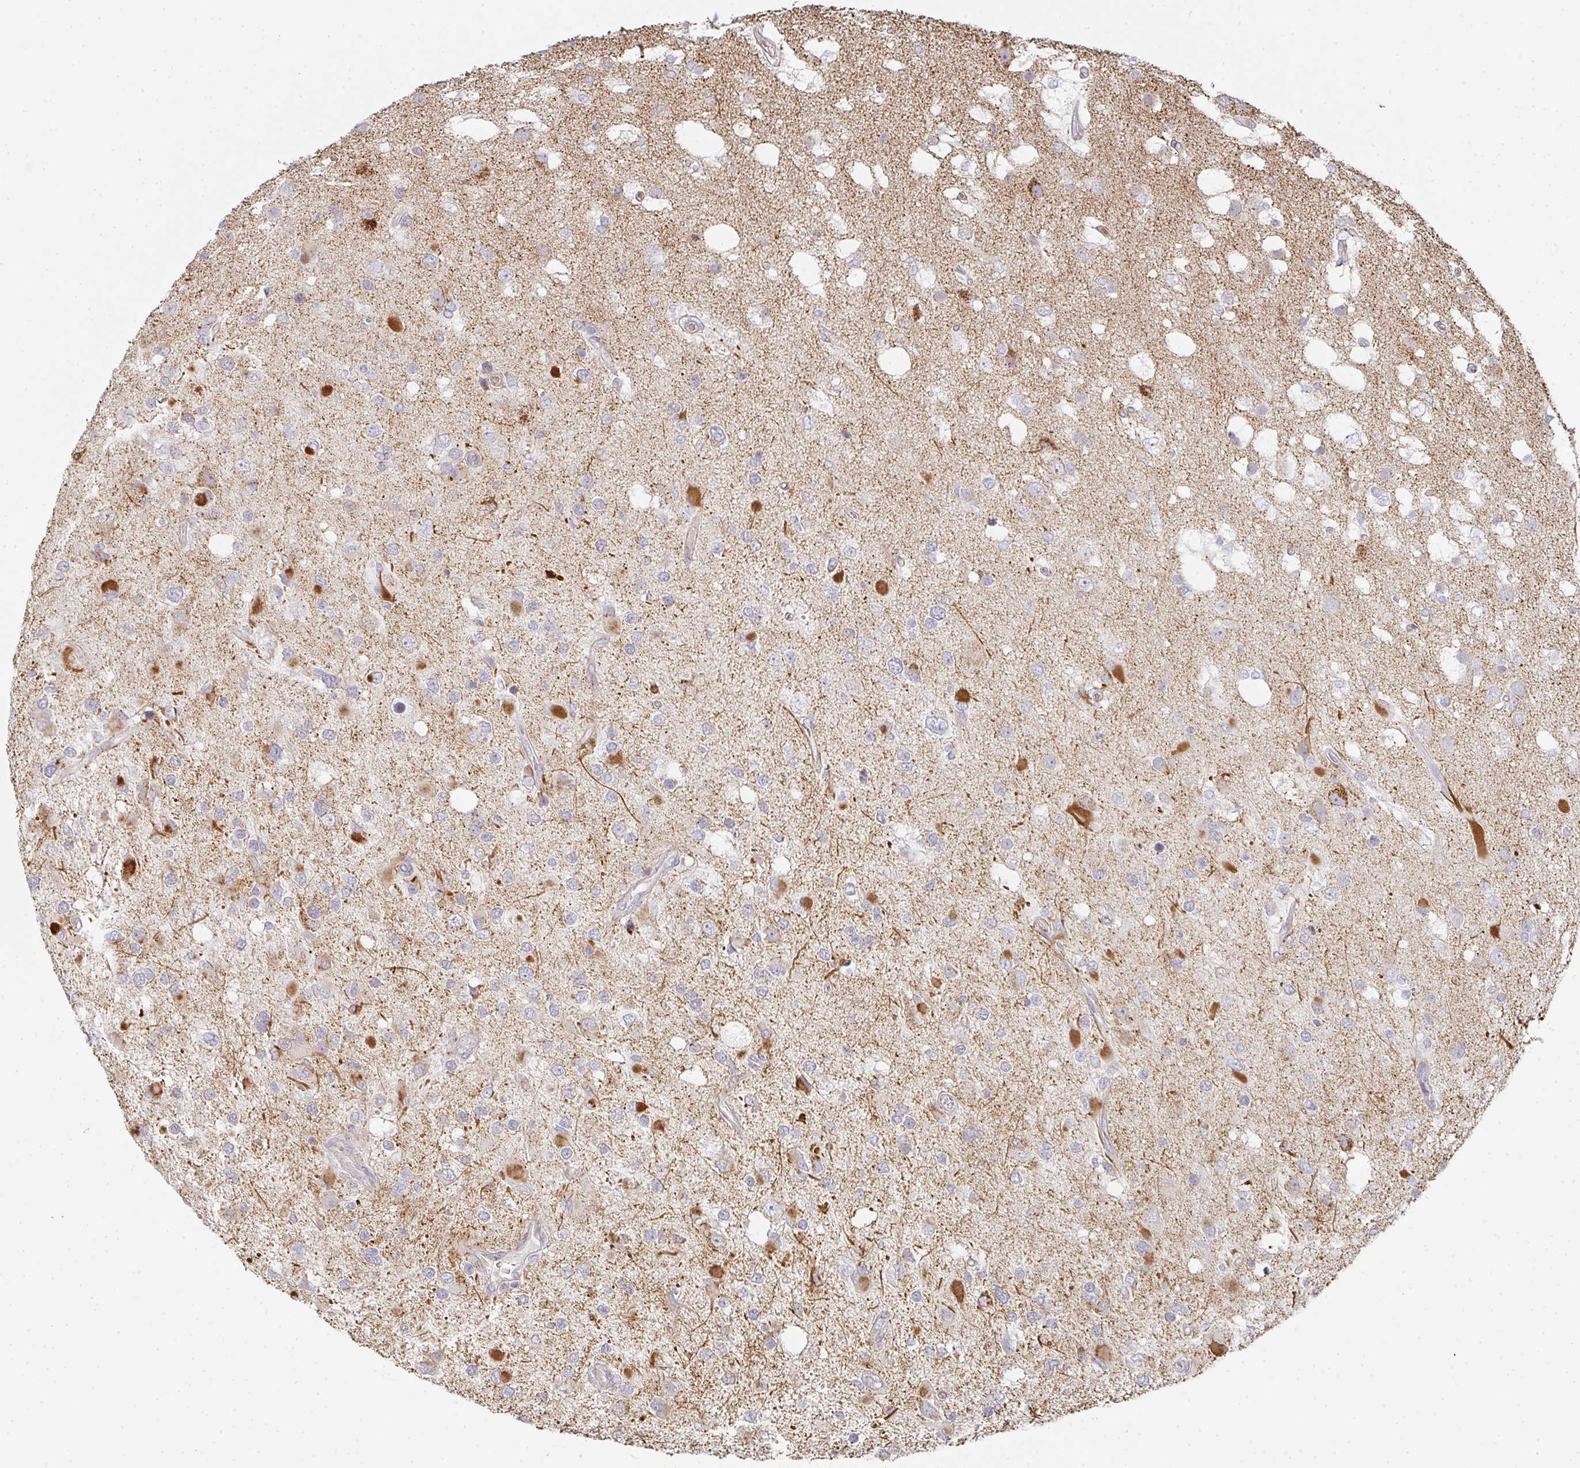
{"staining": {"intensity": "strong", "quantity": "<25%", "location": "cytoplasmic/membranous"}, "tissue": "glioma", "cell_type": "Tumor cells", "image_type": "cancer", "snomed": [{"axis": "morphology", "description": "Glioma, malignant, High grade"}, {"axis": "topography", "description": "Brain"}], "caption": "Immunohistochemistry (DAB (3,3'-diaminobenzidine)) staining of glioma exhibits strong cytoplasmic/membranous protein expression in about <25% of tumor cells.", "gene": "ZNF526", "patient": {"sex": "male", "age": 53}}